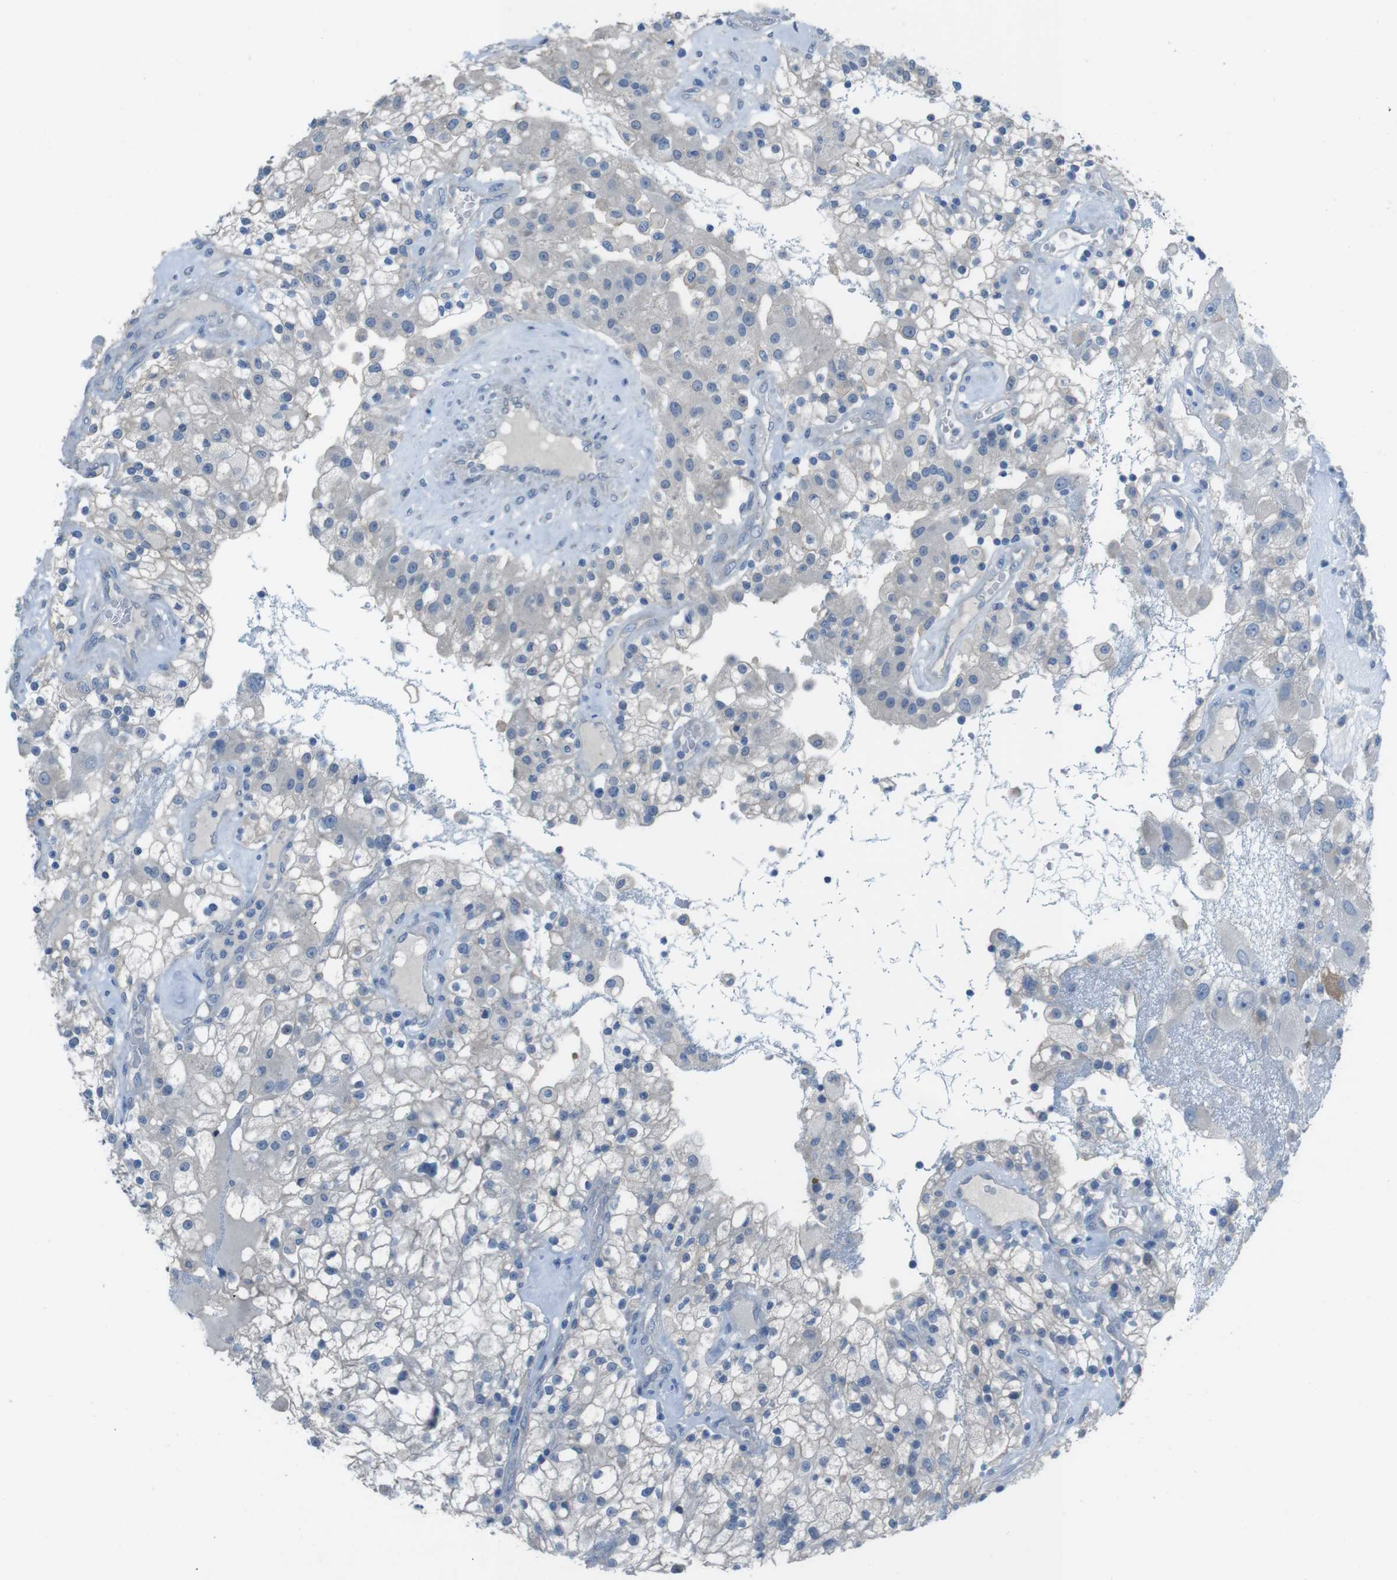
{"staining": {"intensity": "negative", "quantity": "none", "location": "none"}, "tissue": "renal cancer", "cell_type": "Tumor cells", "image_type": "cancer", "snomed": [{"axis": "morphology", "description": "Adenocarcinoma, NOS"}, {"axis": "topography", "description": "Kidney"}], "caption": "This is an IHC histopathology image of renal adenocarcinoma. There is no expression in tumor cells.", "gene": "CYP2C8", "patient": {"sex": "female", "age": 52}}